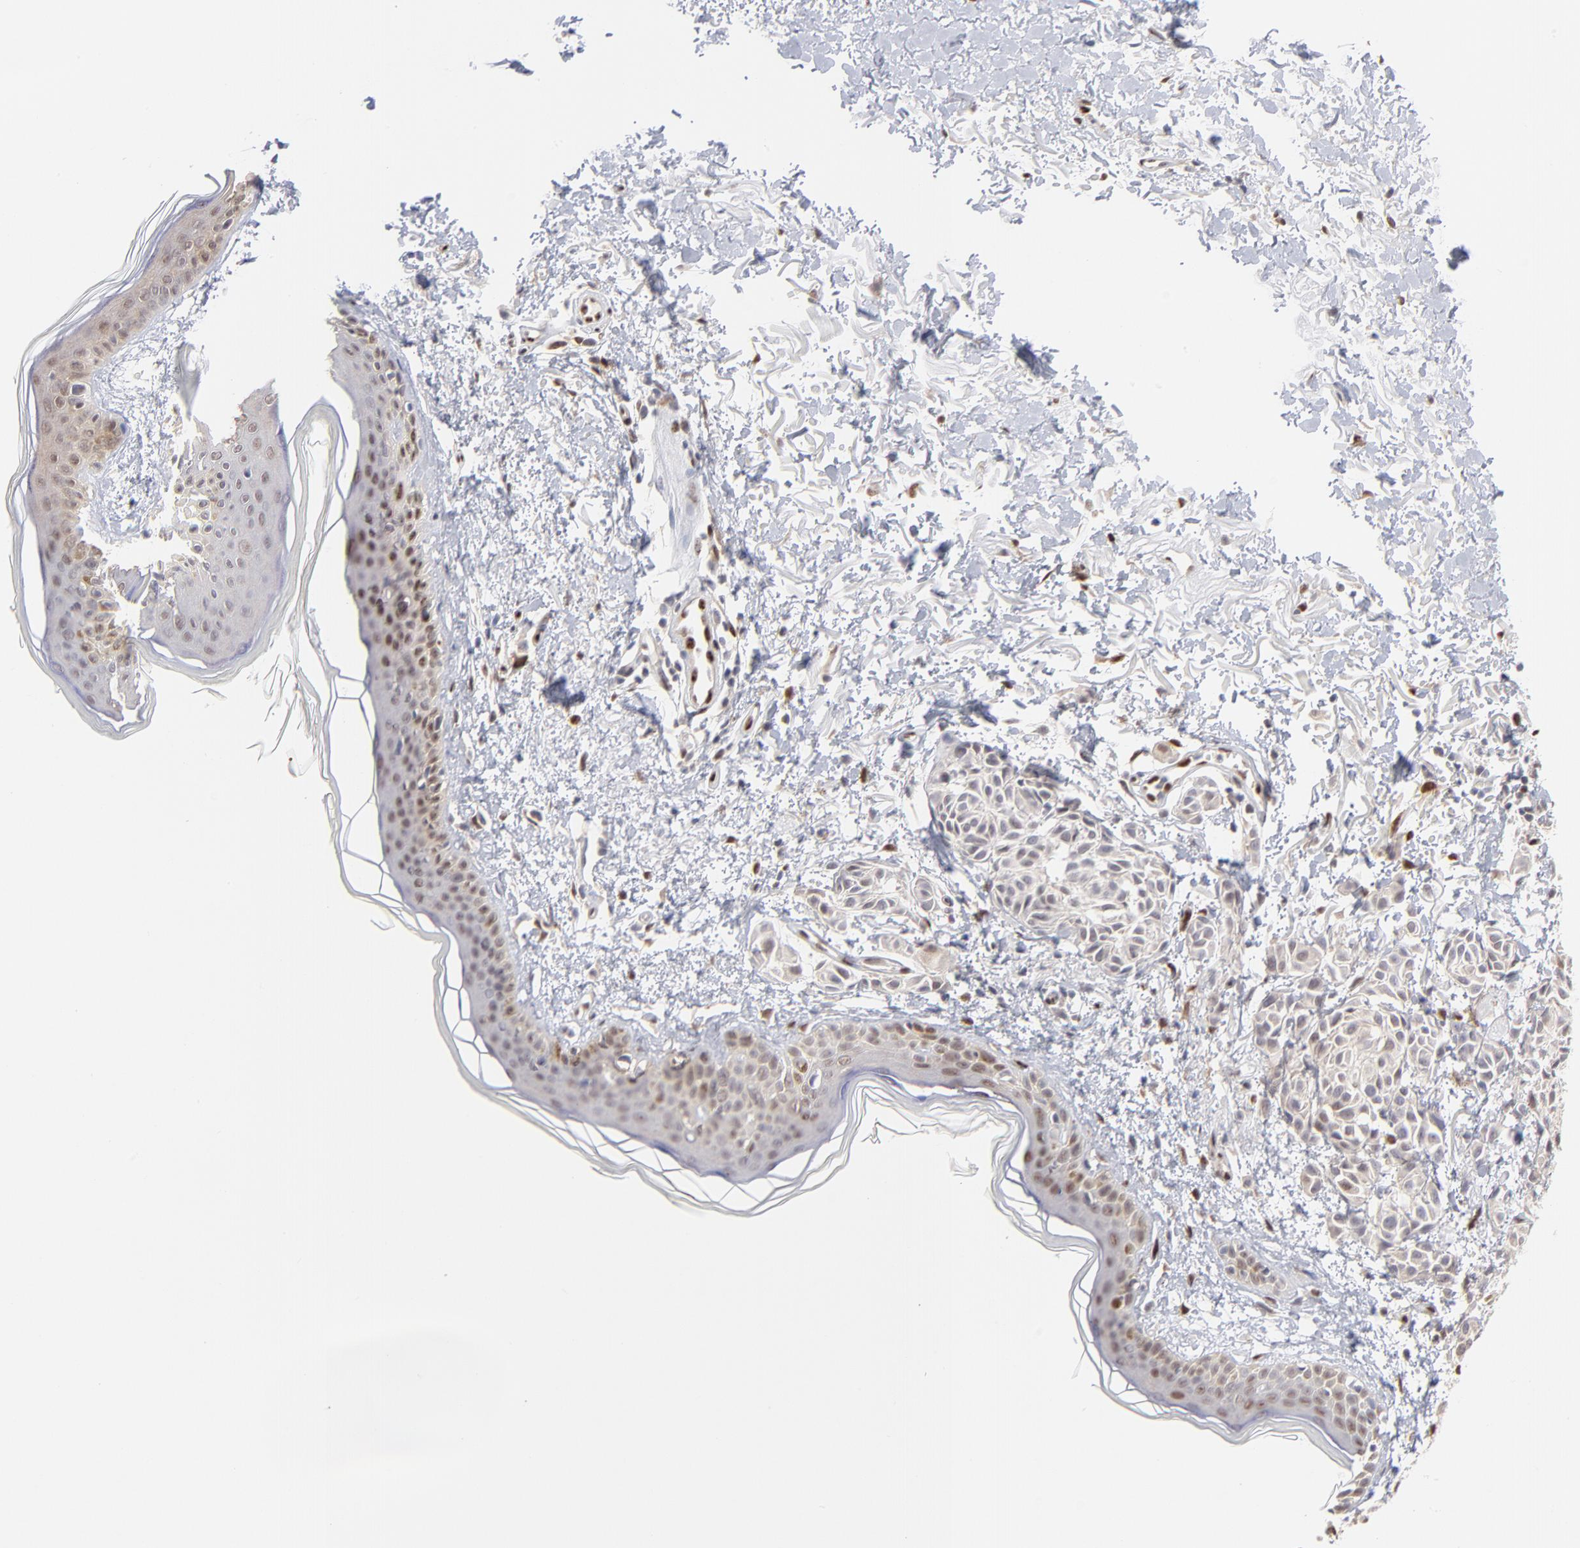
{"staining": {"intensity": "negative", "quantity": "none", "location": "none"}, "tissue": "melanoma", "cell_type": "Tumor cells", "image_type": "cancer", "snomed": [{"axis": "morphology", "description": "Malignant melanoma, NOS"}, {"axis": "topography", "description": "Skin"}], "caption": "High magnification brightfield microscopy of malignant melanoma stained with DAB (brown) and counterstained with hematoxylin (blue): tumor cells show no significant expression.", "gene": "STAT3", "patient": {"sex": "male", "age": 76}}